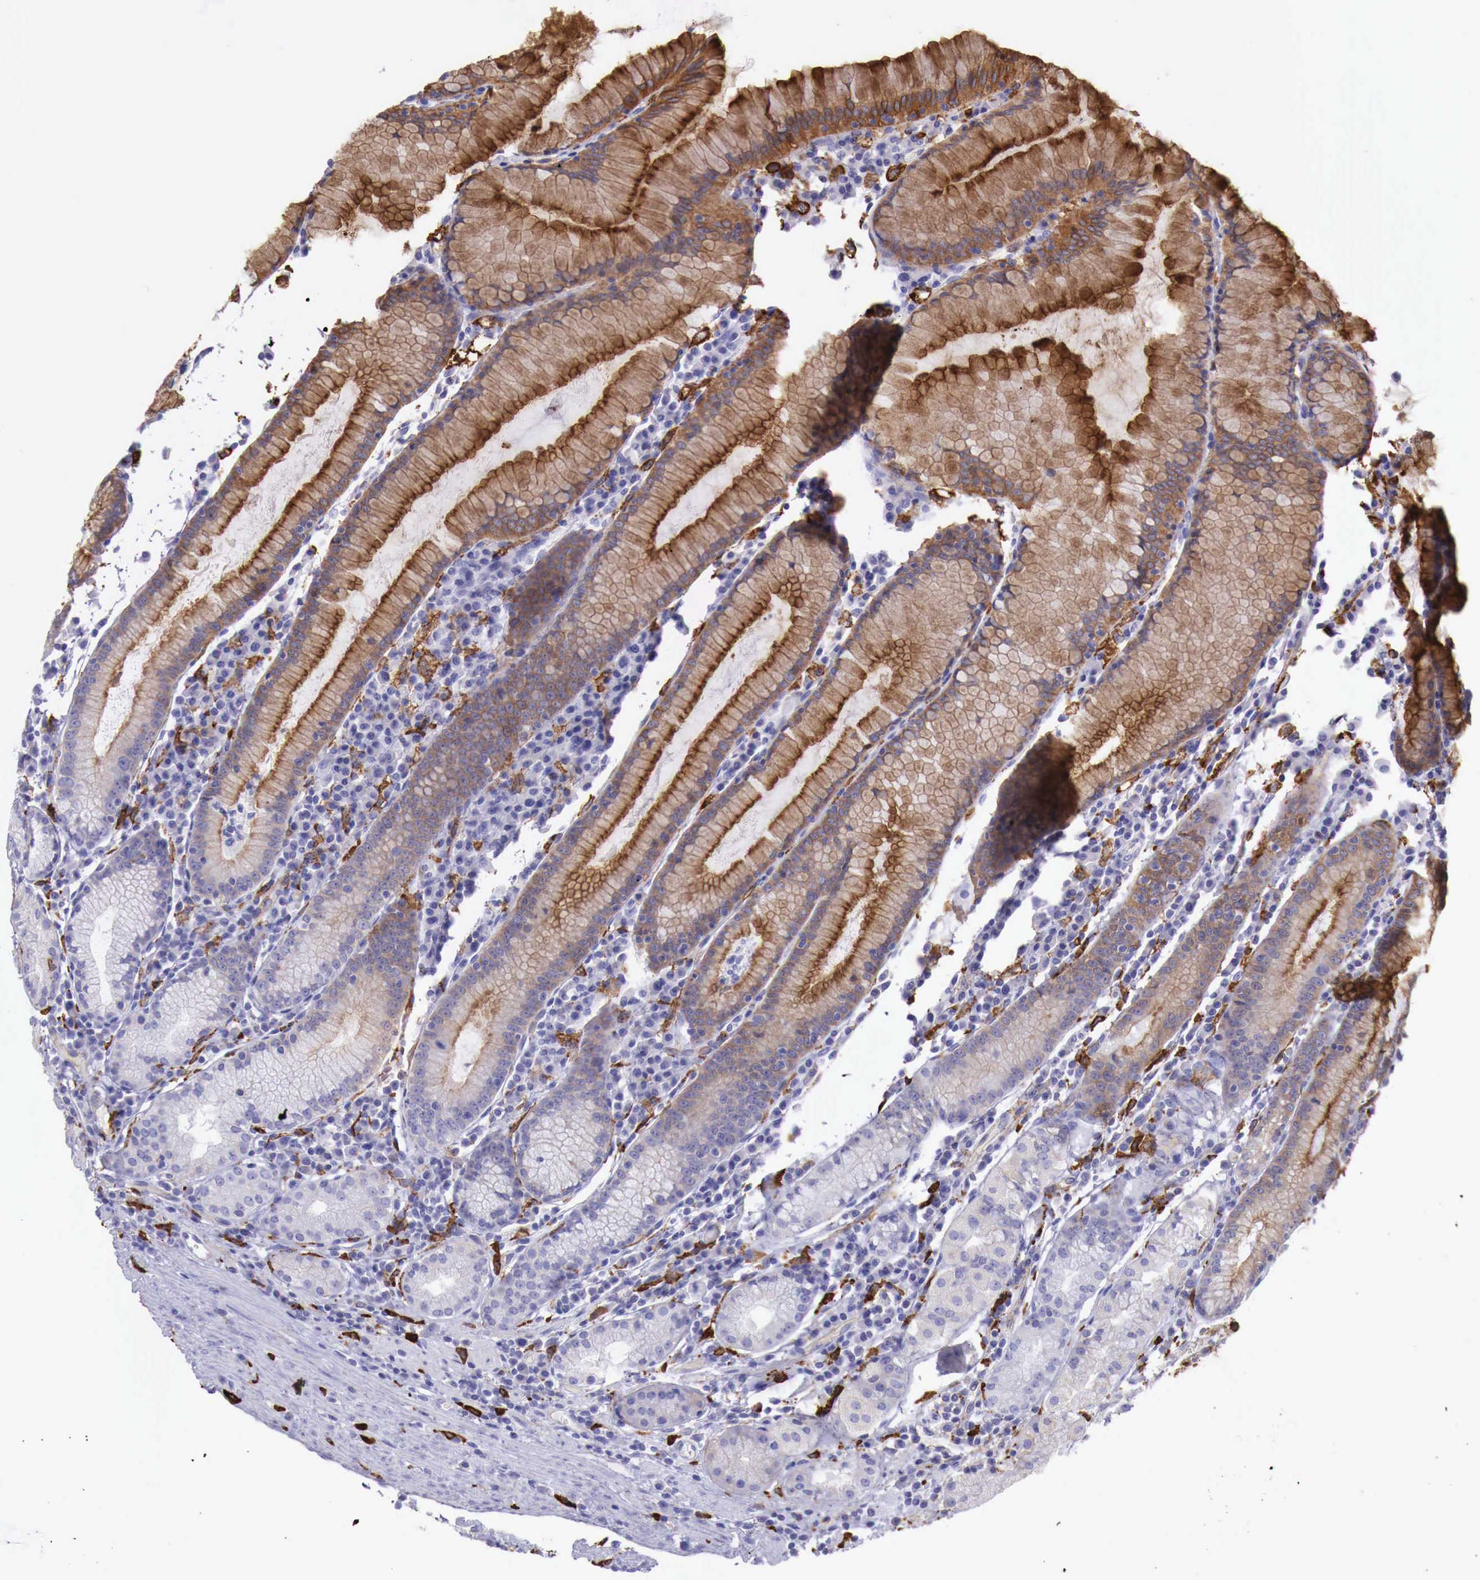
{"staining": {"intensity": "moderate", "quantity": "25%-75%", "location": "cytoplasmic/membranous"}, "tissue": "stomach", "cell_type": "Glandular cells", "image_type": "normal", "snomed": [{"axis": "morphology", "description": "Normal tissue, NOS"}, {"axis": "topography", "description": "Stomach, lower"}], "caption": "Unremarkable stomach demonstrates moderate cytoplasmic/membranous staining in approximately 25%-75% of glandular cells, visualized by immunohistochemistry.", "gene": "MSR1", "patient": {"sex": "female", "age": 43}}